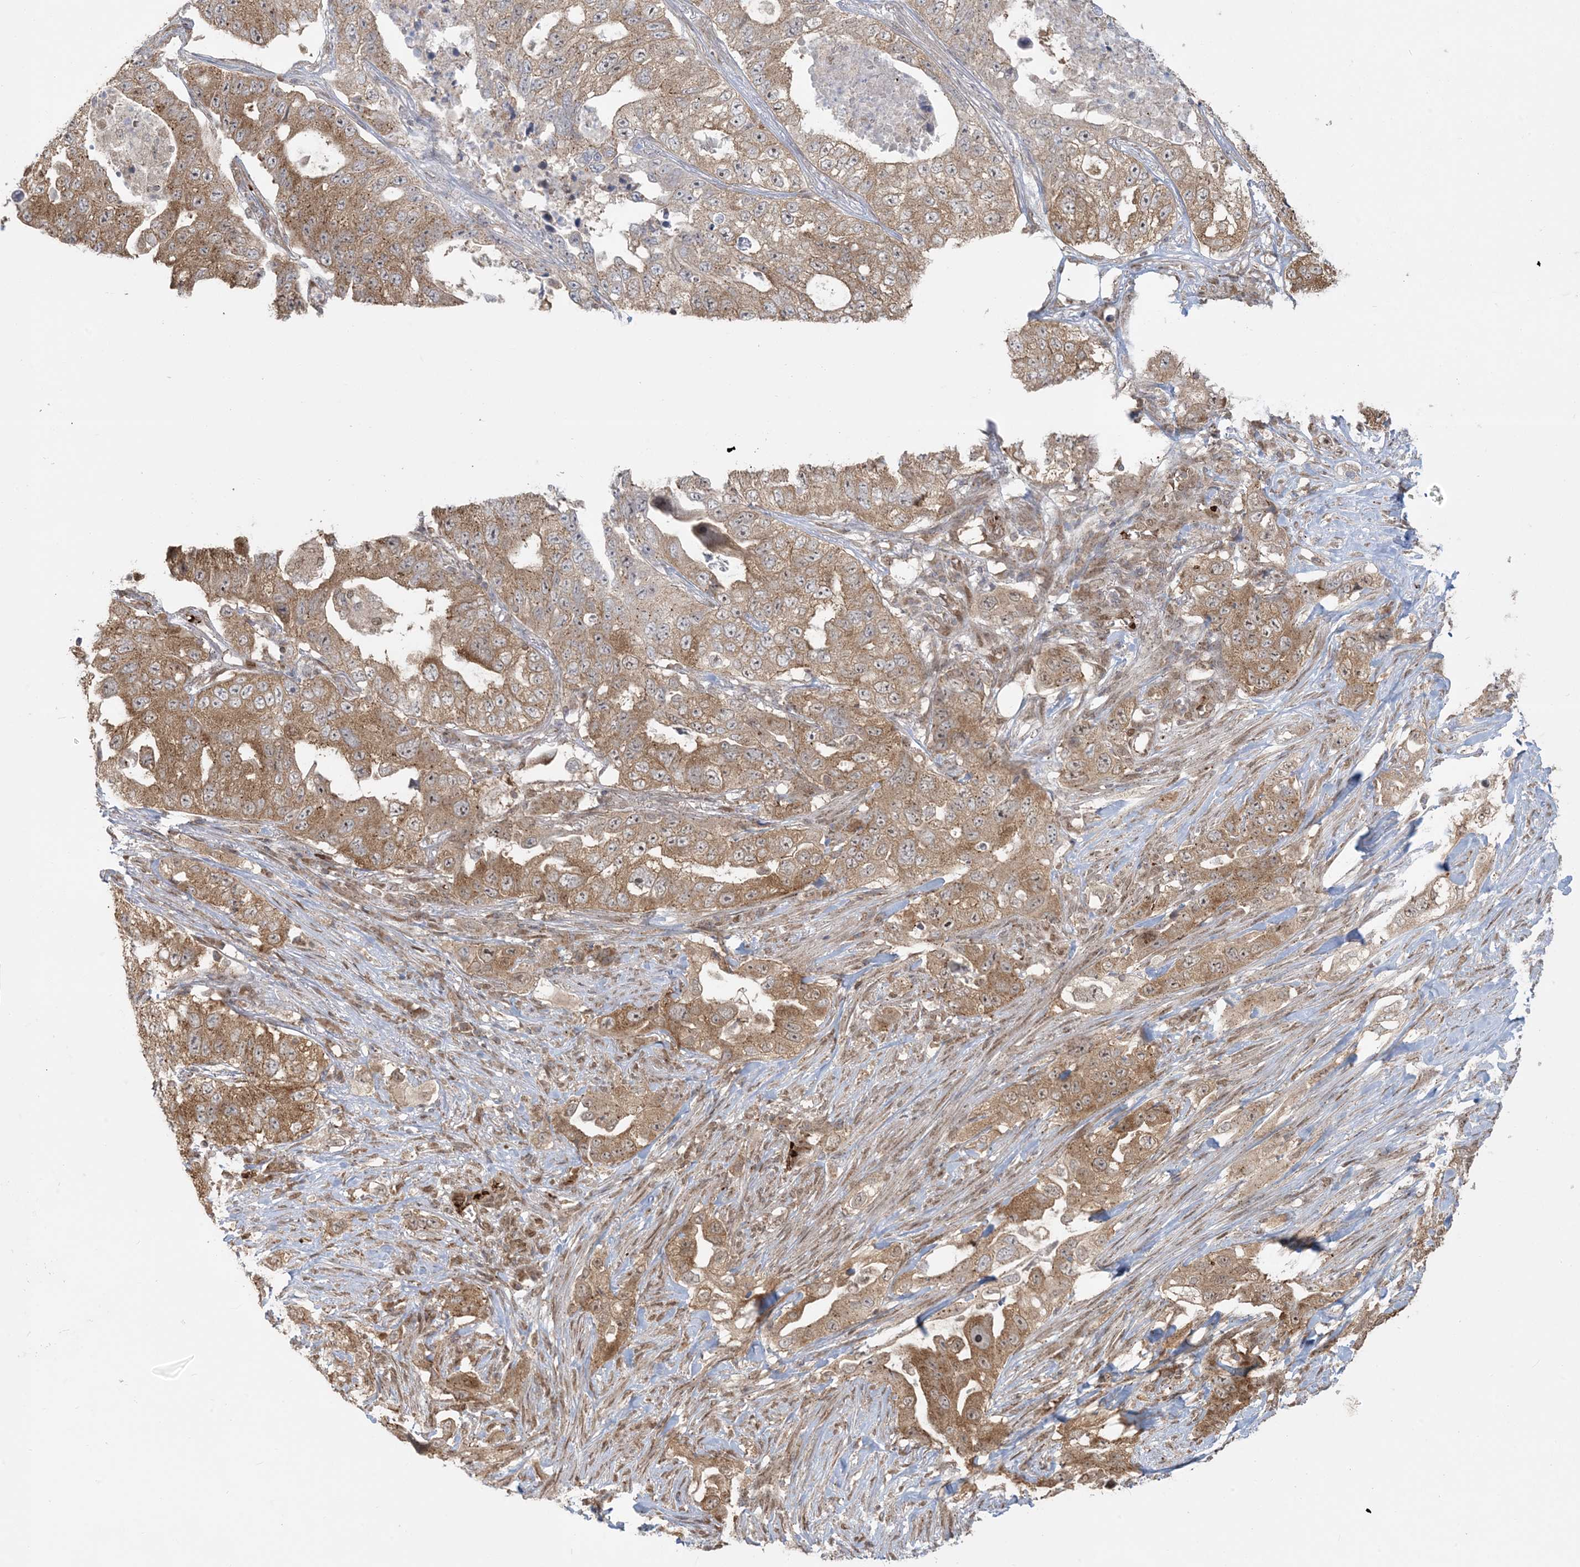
{"staining": {"intensity": "moderate", "quantity": ">75%", "location": "cytoplasmic/membranous"}, "tissue": "lung cancer", "cell_type": "Tumor cells", "image_type": "cancer", "snomed": [{"axis": "morphology", "description": "Adenocarcinoma, NOS"}, {"axis": "topography", "description": "Lung"}], "caption": "The image shows a brown stain indicating the presence of a protein in the cytoplasmic/membranous of tumor cells in lung adenocarcinoma. The protein is stained brown, and the nuclei are stained in blue (DAB (3,3'-diaminobenzidine) IHC with brightfield microscopy, high magnification).", "gene": "ABCF3", "patient": {"sex": "female", "age": 51}}